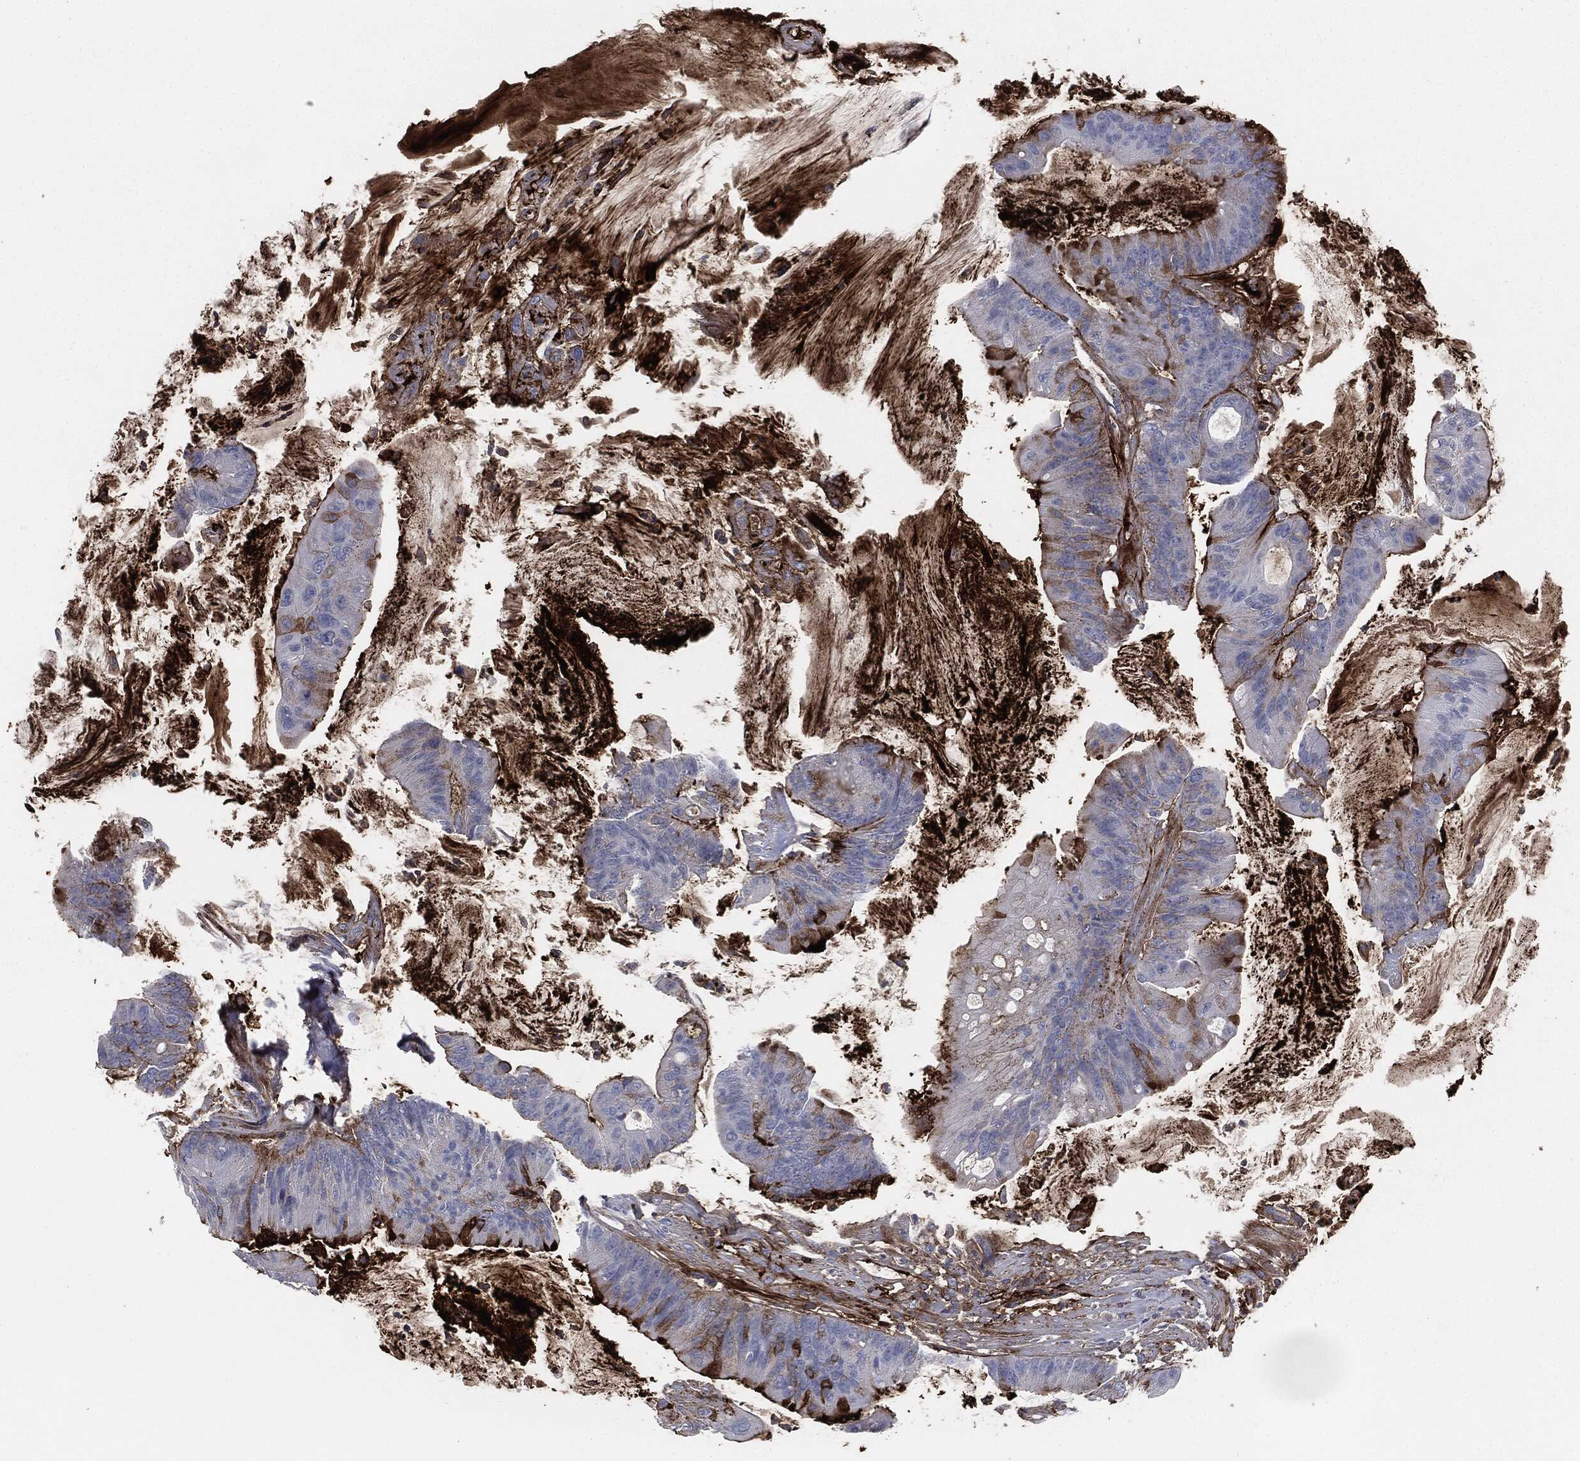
{"staining": {"intensity": "strong", "quantity": "25%-75%", "location": "cytoplasmic/membranous"}, "tissue": "colorectal cancer", "cell_type": "Tumor cells", "image_type": "cancer", "snomed": [{"axis": "morphology", "description": "Adenocarcinoma, NOS"}, {"axis": "topography", "description": "Colon"}], "caption": "A photomicrograph of human adenocarcinoma (colorectal) stained for a protein demonstrates strong cytoplasmic/membranous brown staining in tumor cells. (brown staining indicates protein expression, while blue staining denotes nuclei).", "gene": "APOB", "patient": {"sex": "female", "age": 69}}